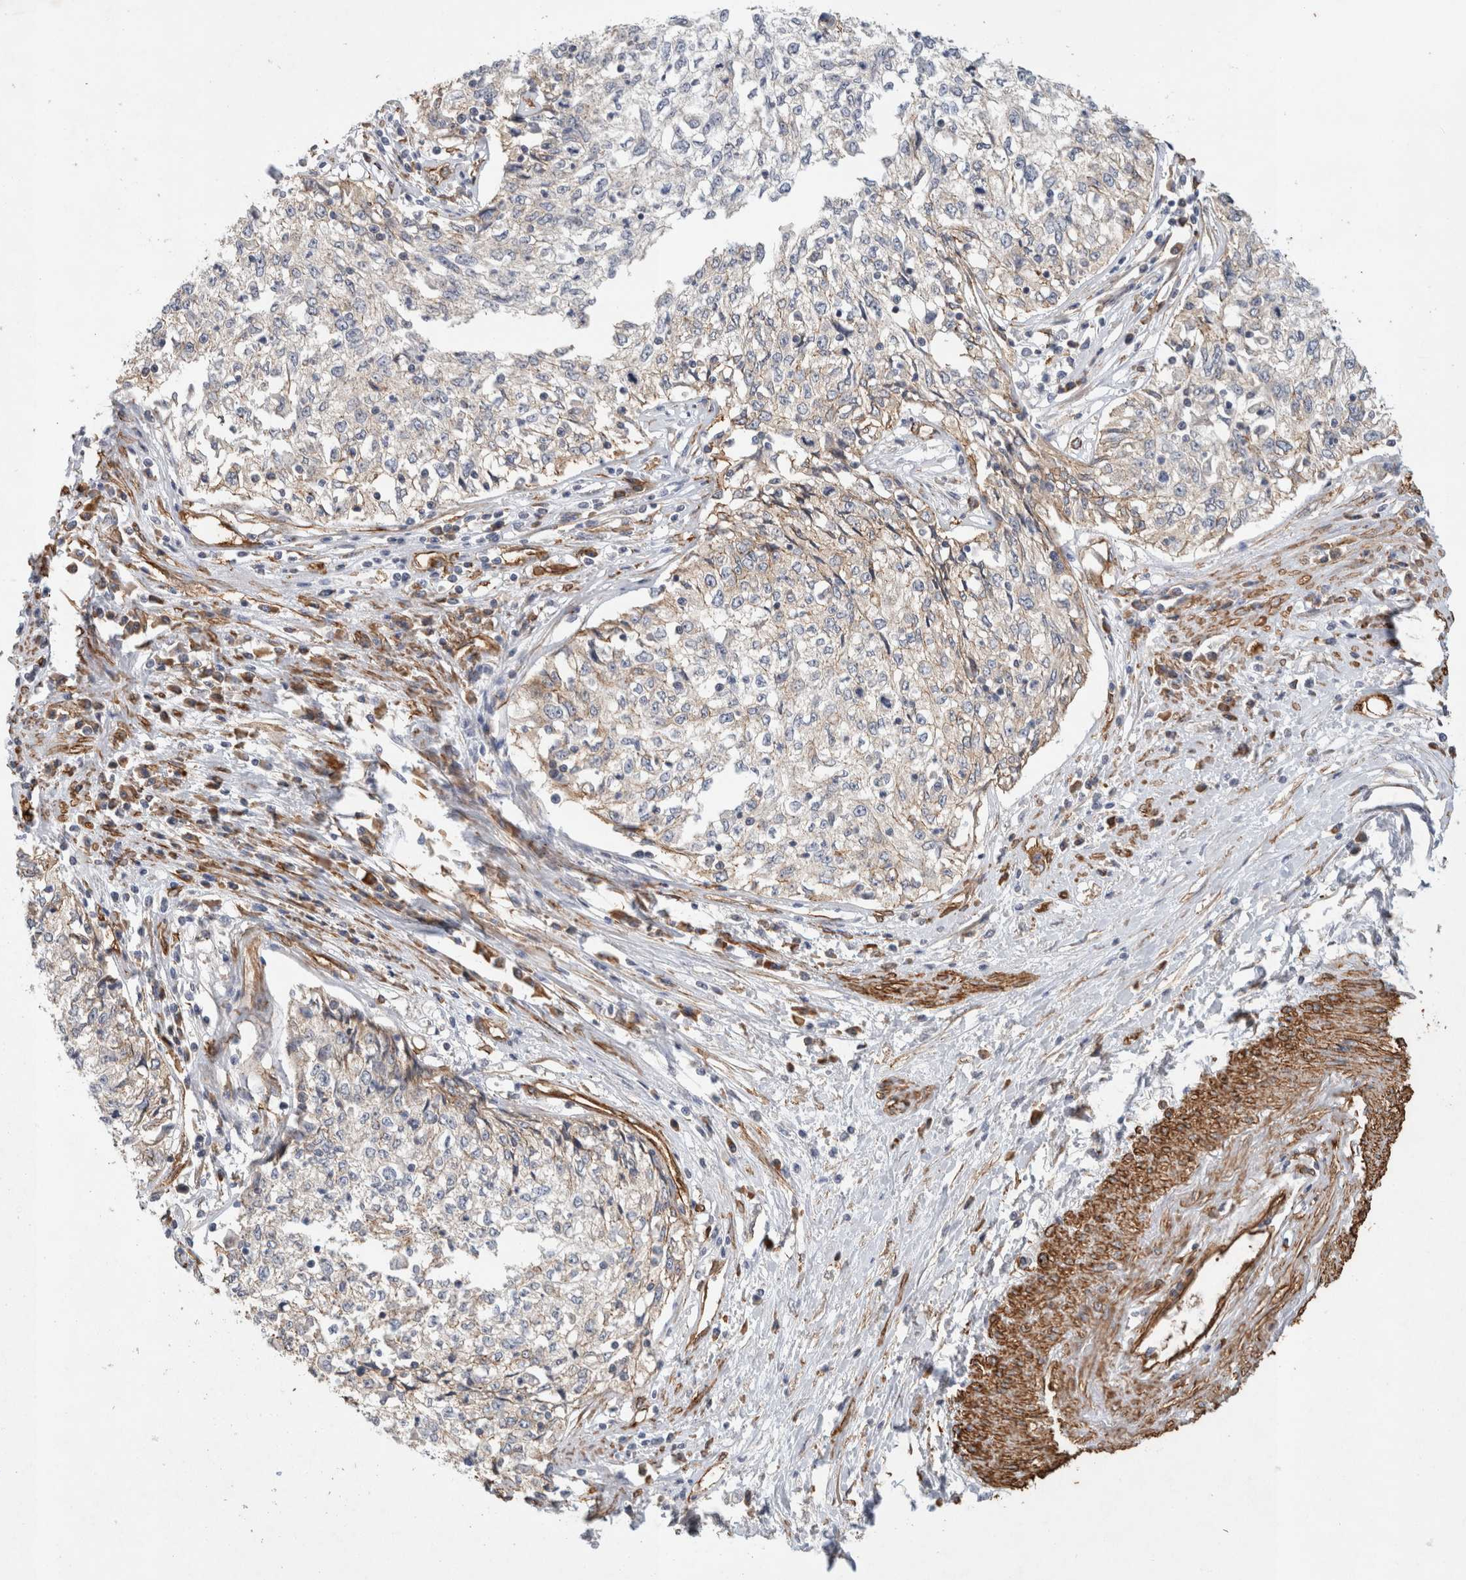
{"staining": {"intensity": "weak", "quantity": "25%-75%", "location": "cytoplasmic/membranous"}, "tissue": "cervical cancer", "cell_type": "Tumor cells", "image_type": "cancer", "snomed": [{"axis": "morphology", "description": "Squamous cell carcinoma, NOS"}, {"axis": "topography", "description": "Cervix"}], "caption": "The micrograph reveals staining of squamous cell carcinoma (cervical), revealing weak cytoplasmic/membranous protein staining (brown color) within tumor cells. (Stains: DAB (3,3'-diaminobenzidine) in brown, nuclei in blue, Microscopy: brightfield microscopy at high magnification).", "gene": "JMJD4", "patient": {"sex": "female", "age": 57}}